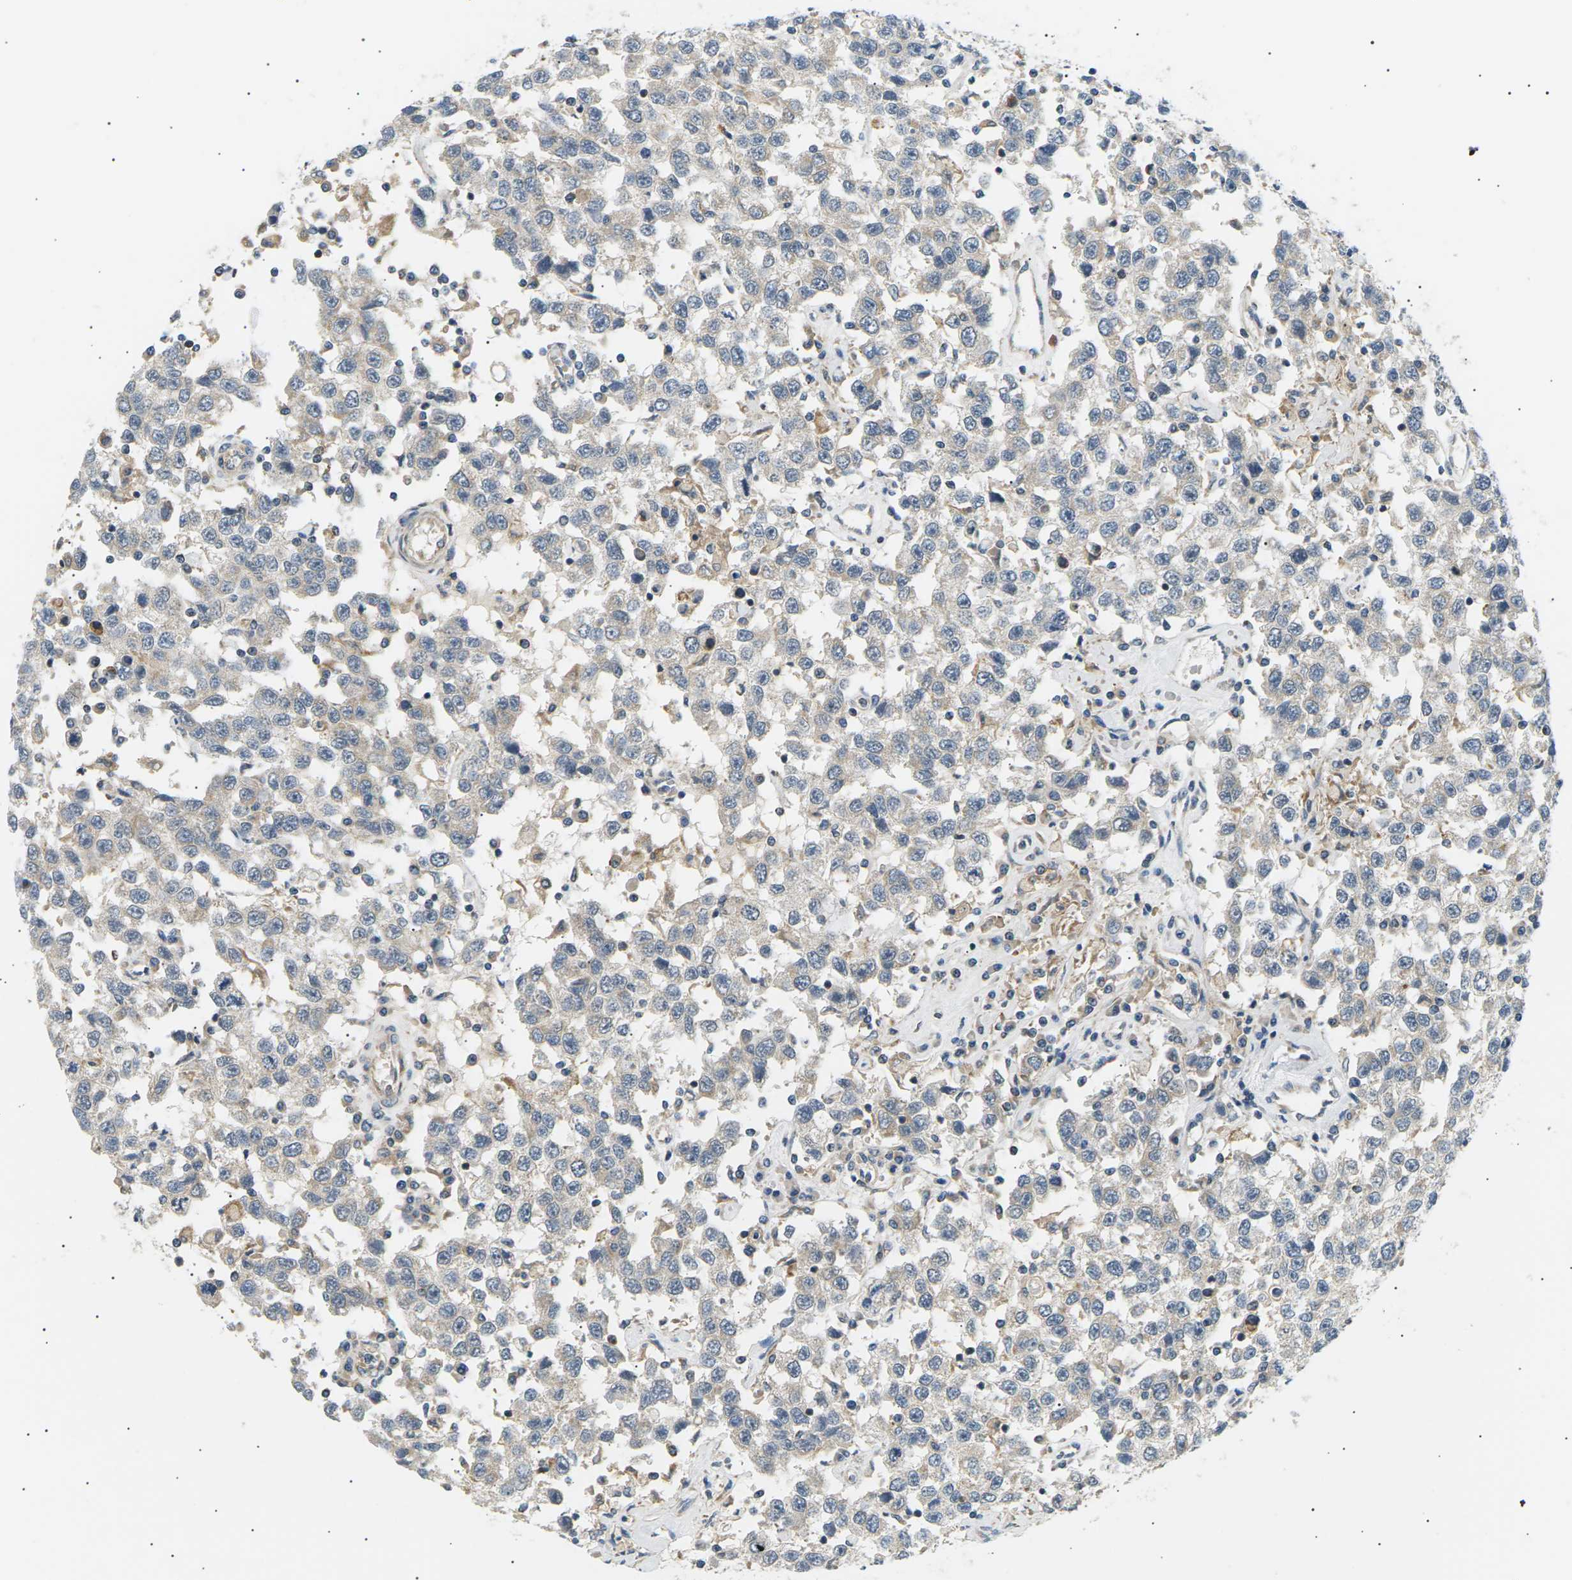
{"staining": {"intensity": "negative", "quantity": "none", "location": "none"}, "tissue": "testis cancer", "cell_type": "Tumor cells", "image_type": "cancer", "snomed": [{"axis": "morphology", "description": "Seminoma, NOS"}, {"axis": "topography", "description": "Testis"}], "caption": "Immunohistochemistry (IHC) of human testis seminoma demonstrates no positivity in tumor cells.", "gene": "TBC1D8", "patient": {"sex": "male", "age": 41}}